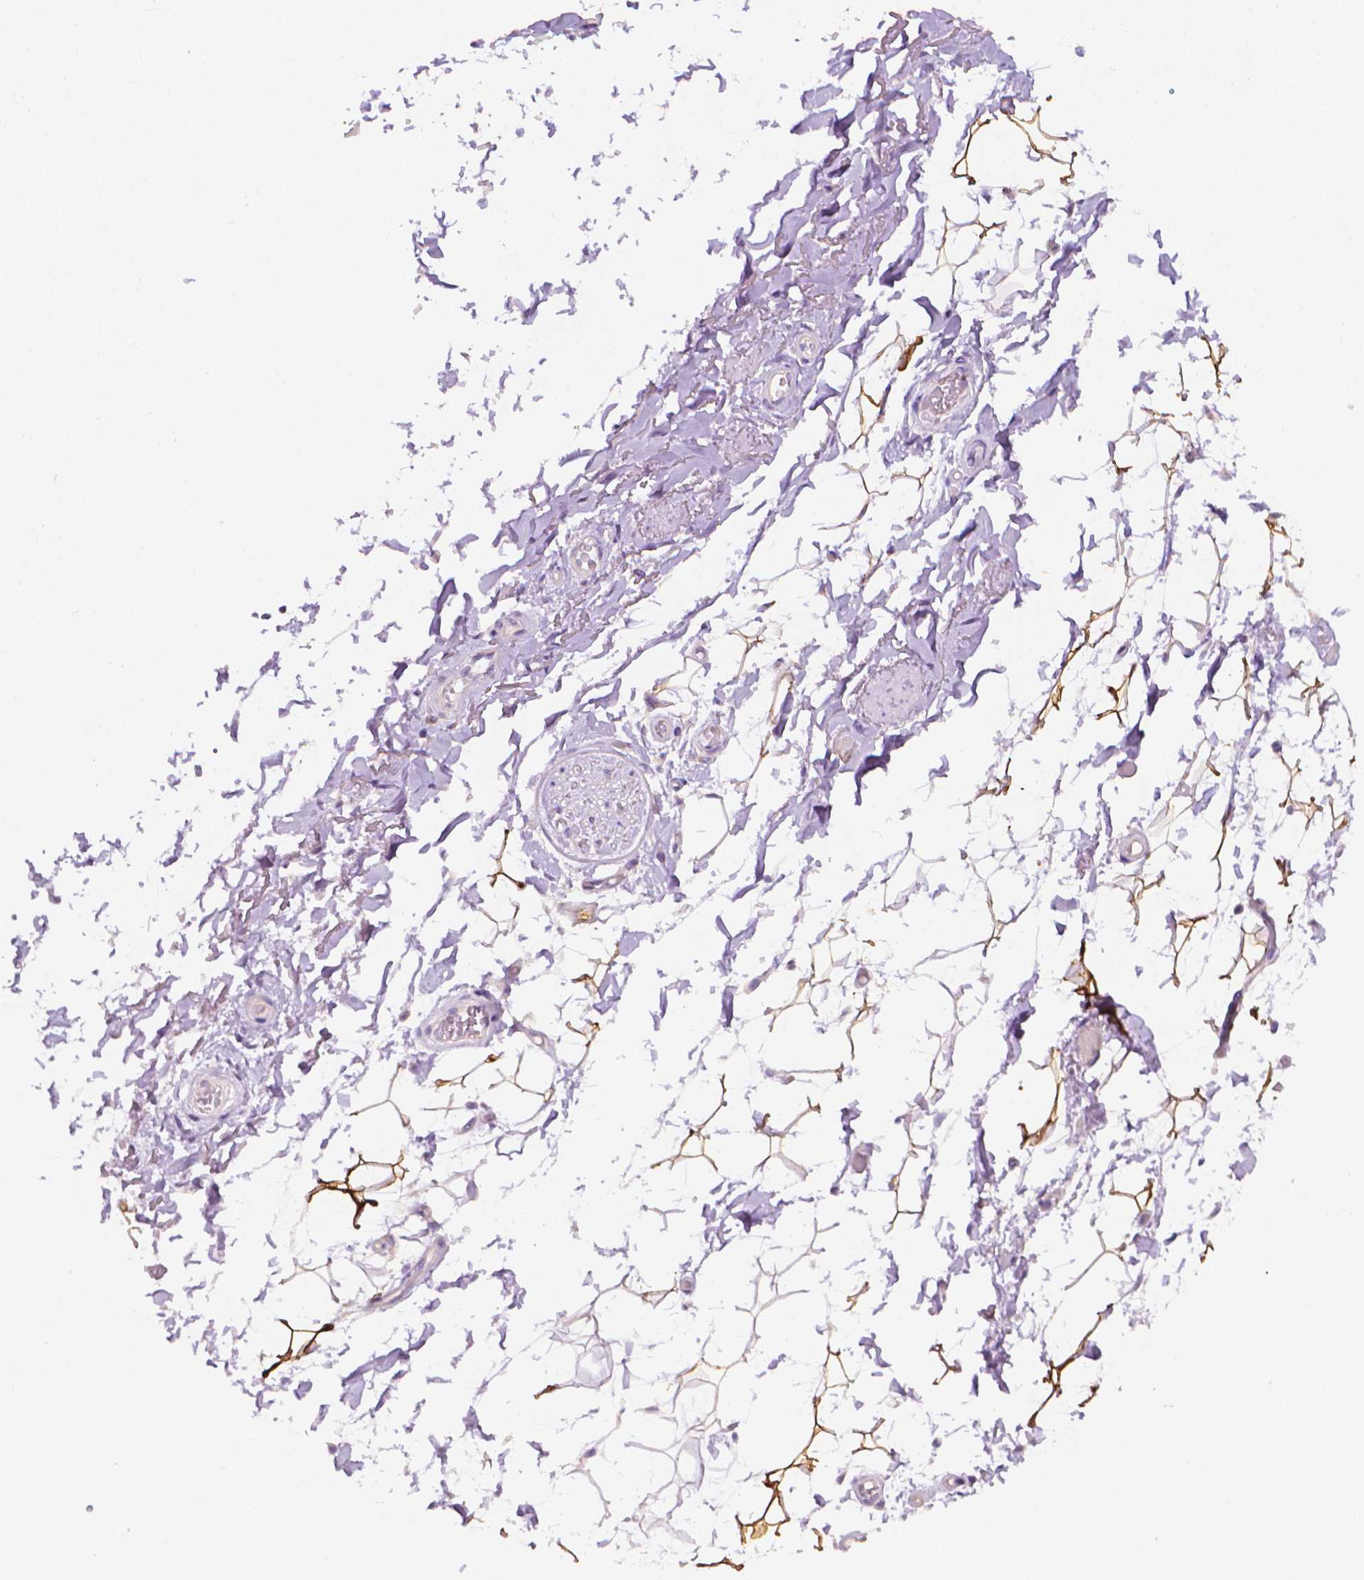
{"staining": {"intensity": "strong", "quantity": "25%-75%", "location": "cytoplasmic/membranous"}, "tissue": "adipose tissue", "cell_type": "Adipocytes", "image_type": "normal", "snomed": [{"axis": "morphology", "description": "Normal tissue, NOS"}, {"axis": "topography", "description": "Anal"}, {"axis": "topography", "description": "Peripheral nerve tissue"}], "caption": "About 25%-75% of adipocytes in normal adipose tissue exhibit strong cytoplasmic/membranous protein positivity as visualized by brown immunohistochemical staining.", "gene": "FASN", "patient": {"sex": "male", "age": 53}}